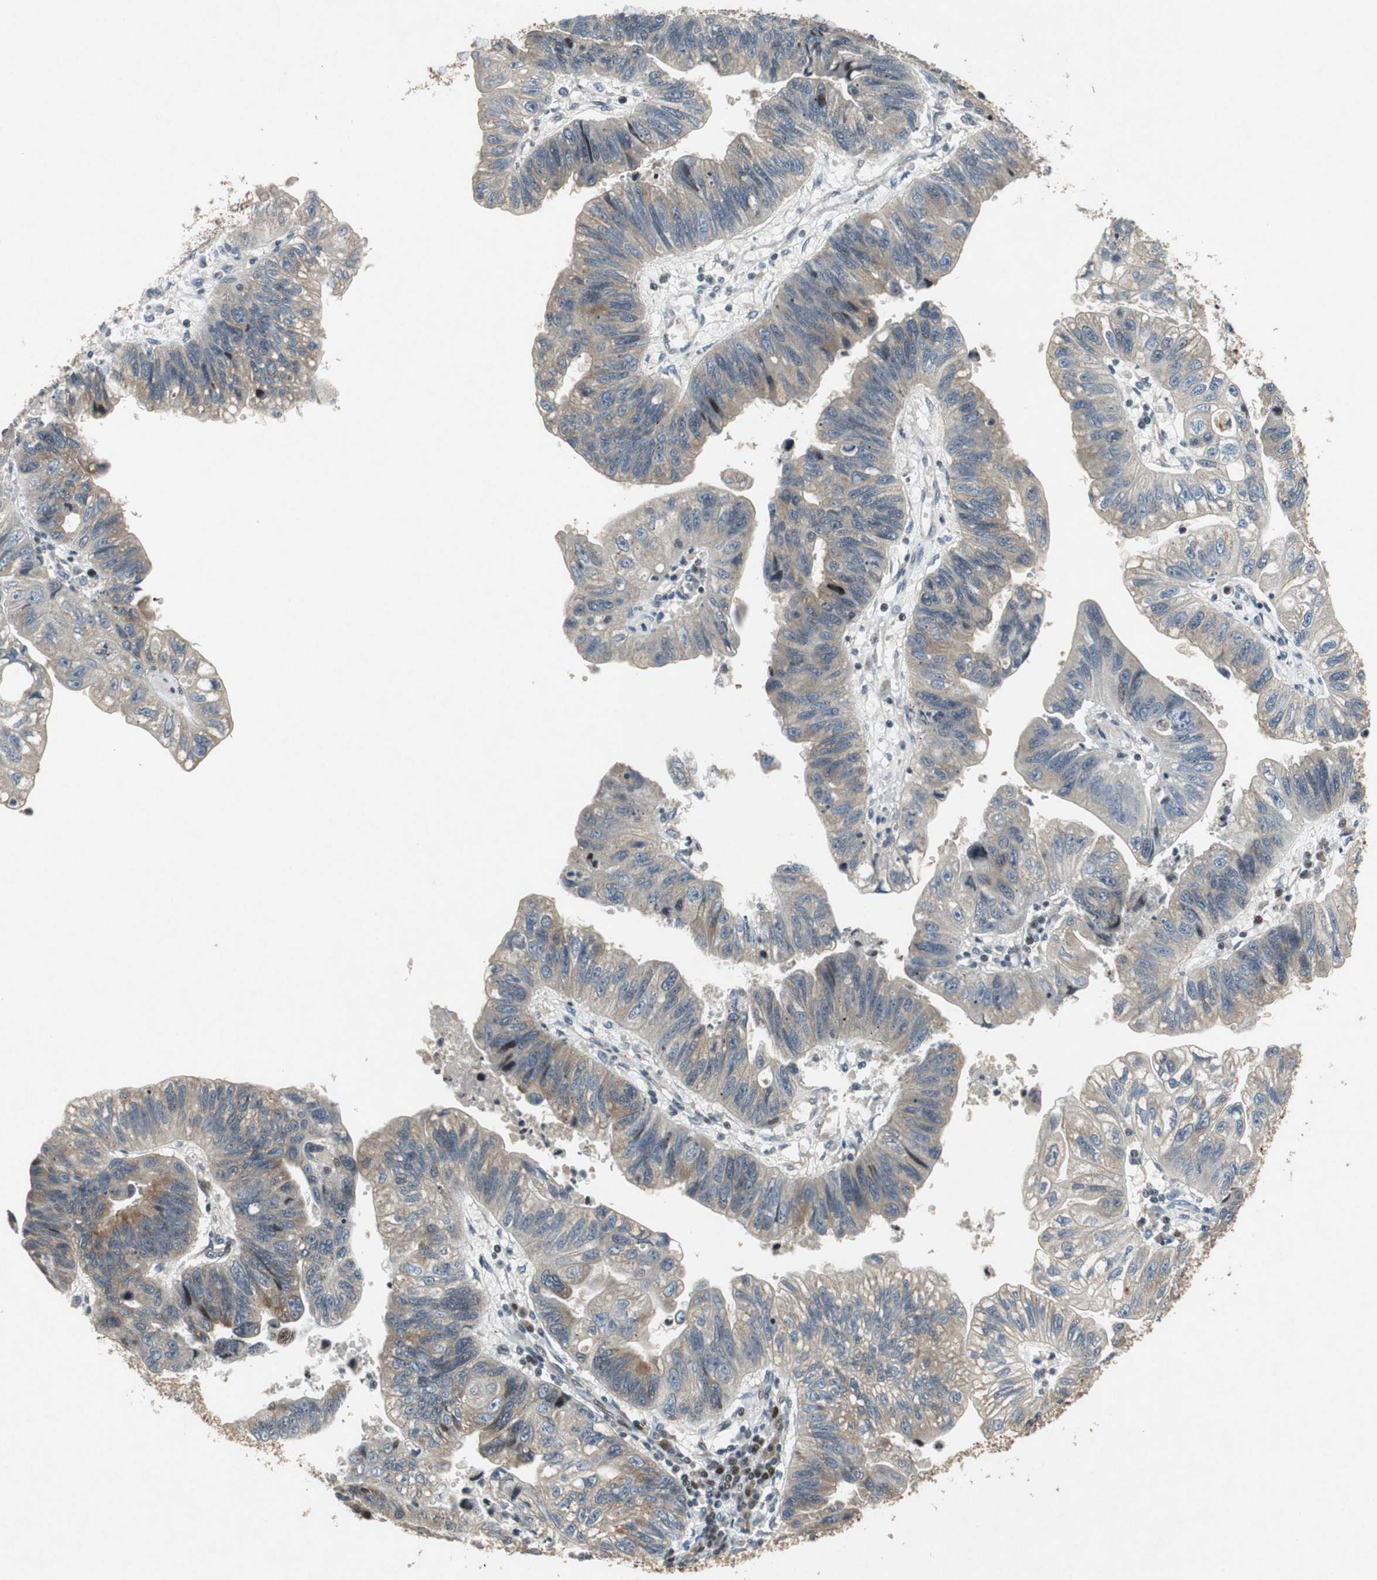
{"staining": {"intensity": "weak", "quantity": "25%-75%", "location": "cytoplasmic/membranous"}, "tissue": "stomach cancer", "cell_type": "Tumor cells", "image_type": "cancer", "snomed": [{"axis": "morphology", "description": "Adenocarcinoma, NOS"}, {"axis": "topography", "description": "Stomach"}], "caption": "High-power microscopy captured an IHC image of stomach cancer, revealing weak cytoplasmic/membranous staining in about 25%-75% of tumor cells. The protein is stained brown, and the nuclei are stained in blue (DAB IHC with brightfield microscopy, high magnification).", "gene": "TUBA4A", "patient": {"sex": "male", "age": 59}}